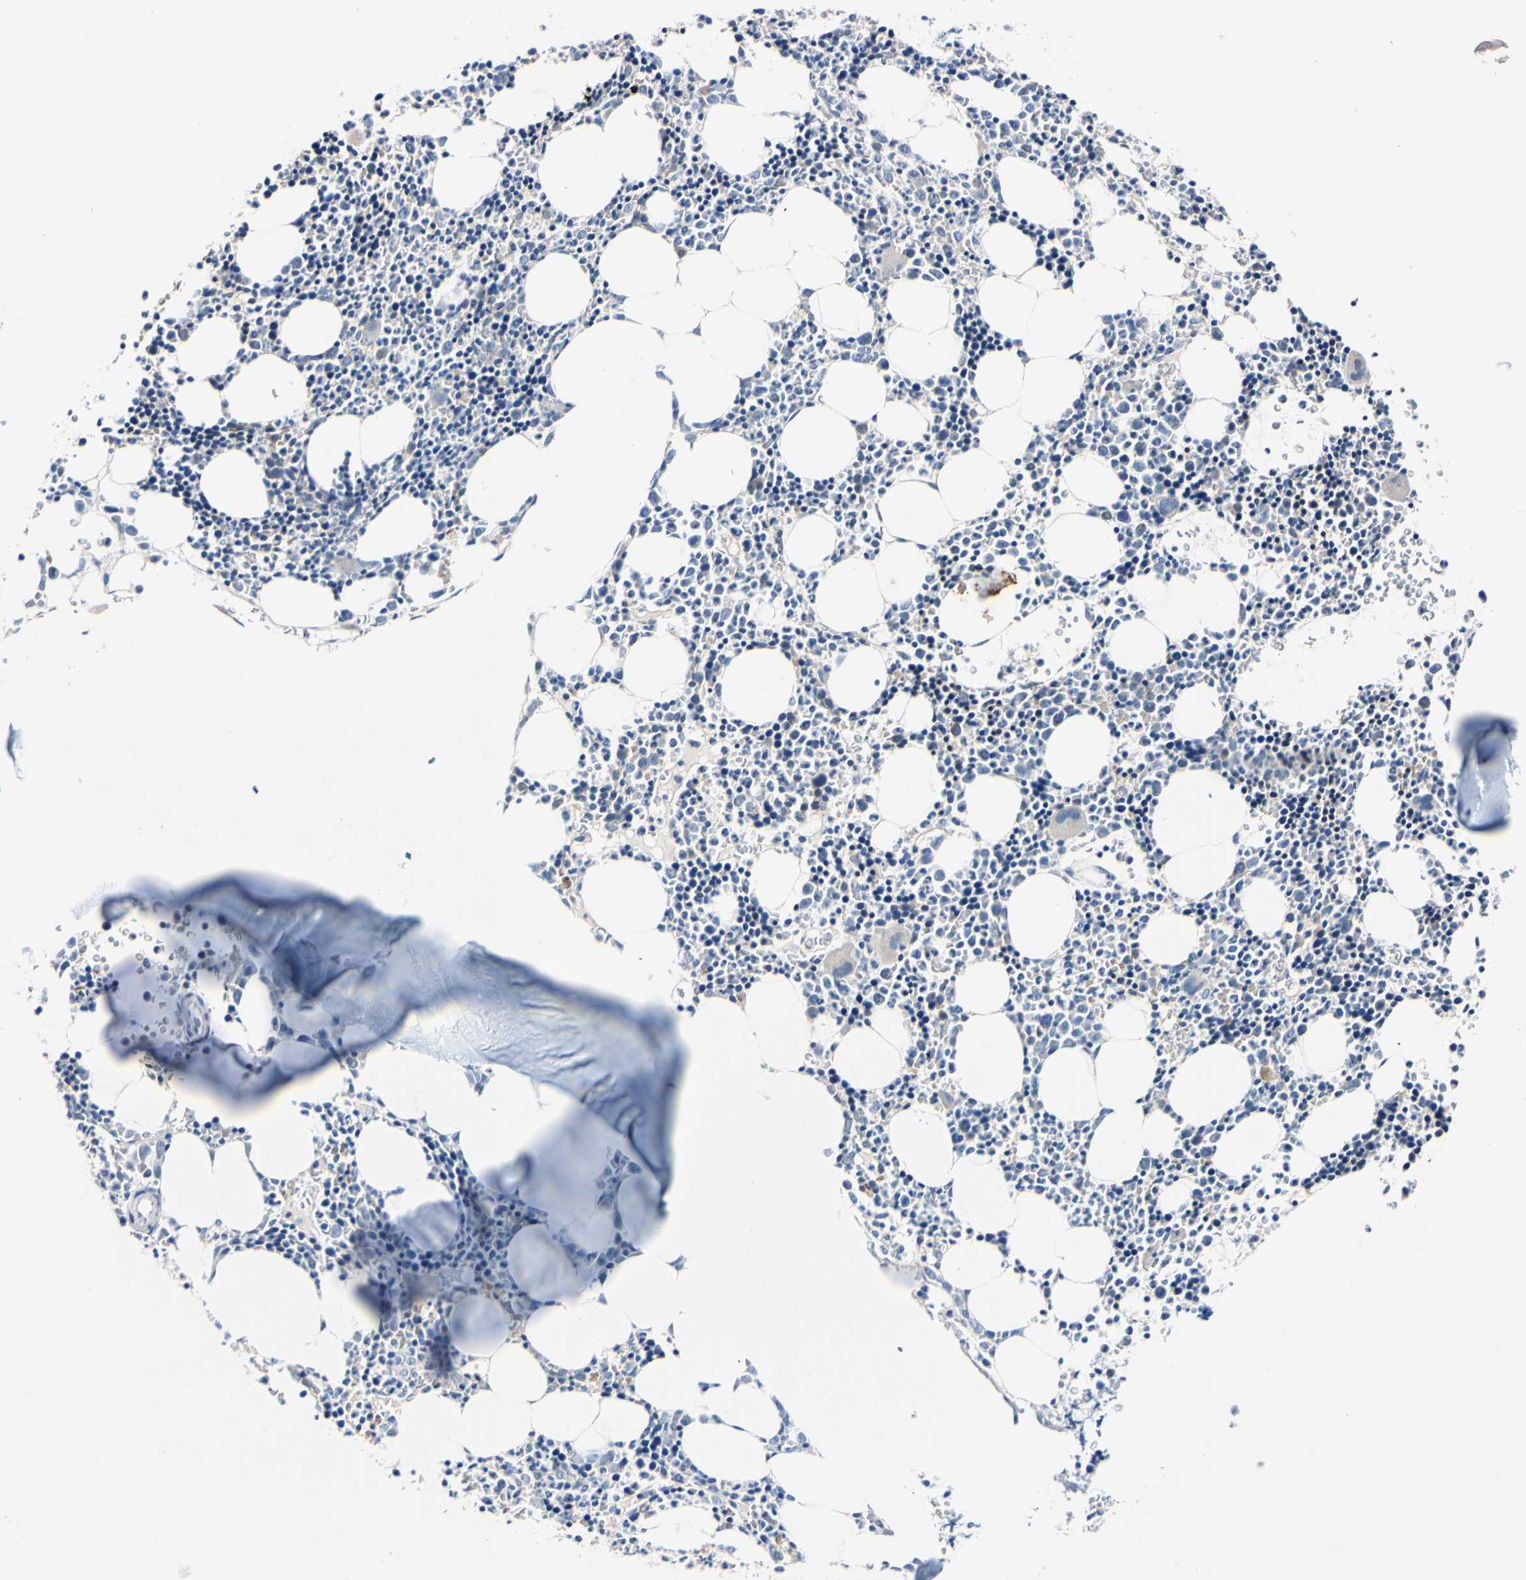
{"staining": {"intensity": "negative", "quantity": "none", "location": "none"}, "tissue": "bone marrow", "cell_type": "Hematopoietic cells", "image_type": "normal", "snomed": [{"axis": "morphology", "description": "Normal tissue, NOS"}, {"axis": "morphology", "description": "Inflammation, NOS"}, {"axis": "topography", "description": "Bone marrow"}], "caption": "This micrograph is of normal bone marrow stained with immunohistochemistry to label a protein in brown with the nuclei are counter-stained blue. There is no staining in hematopoietic cells. The staining was performed using DAB (3,3'-diaminobenzidine) to visualize the protein expression in brown, while the nuclei were stained in blue with hematoxylin (Magnification: 20x).", "gene": "RARS1", "patient": {"sex": "female", "age": 17}}